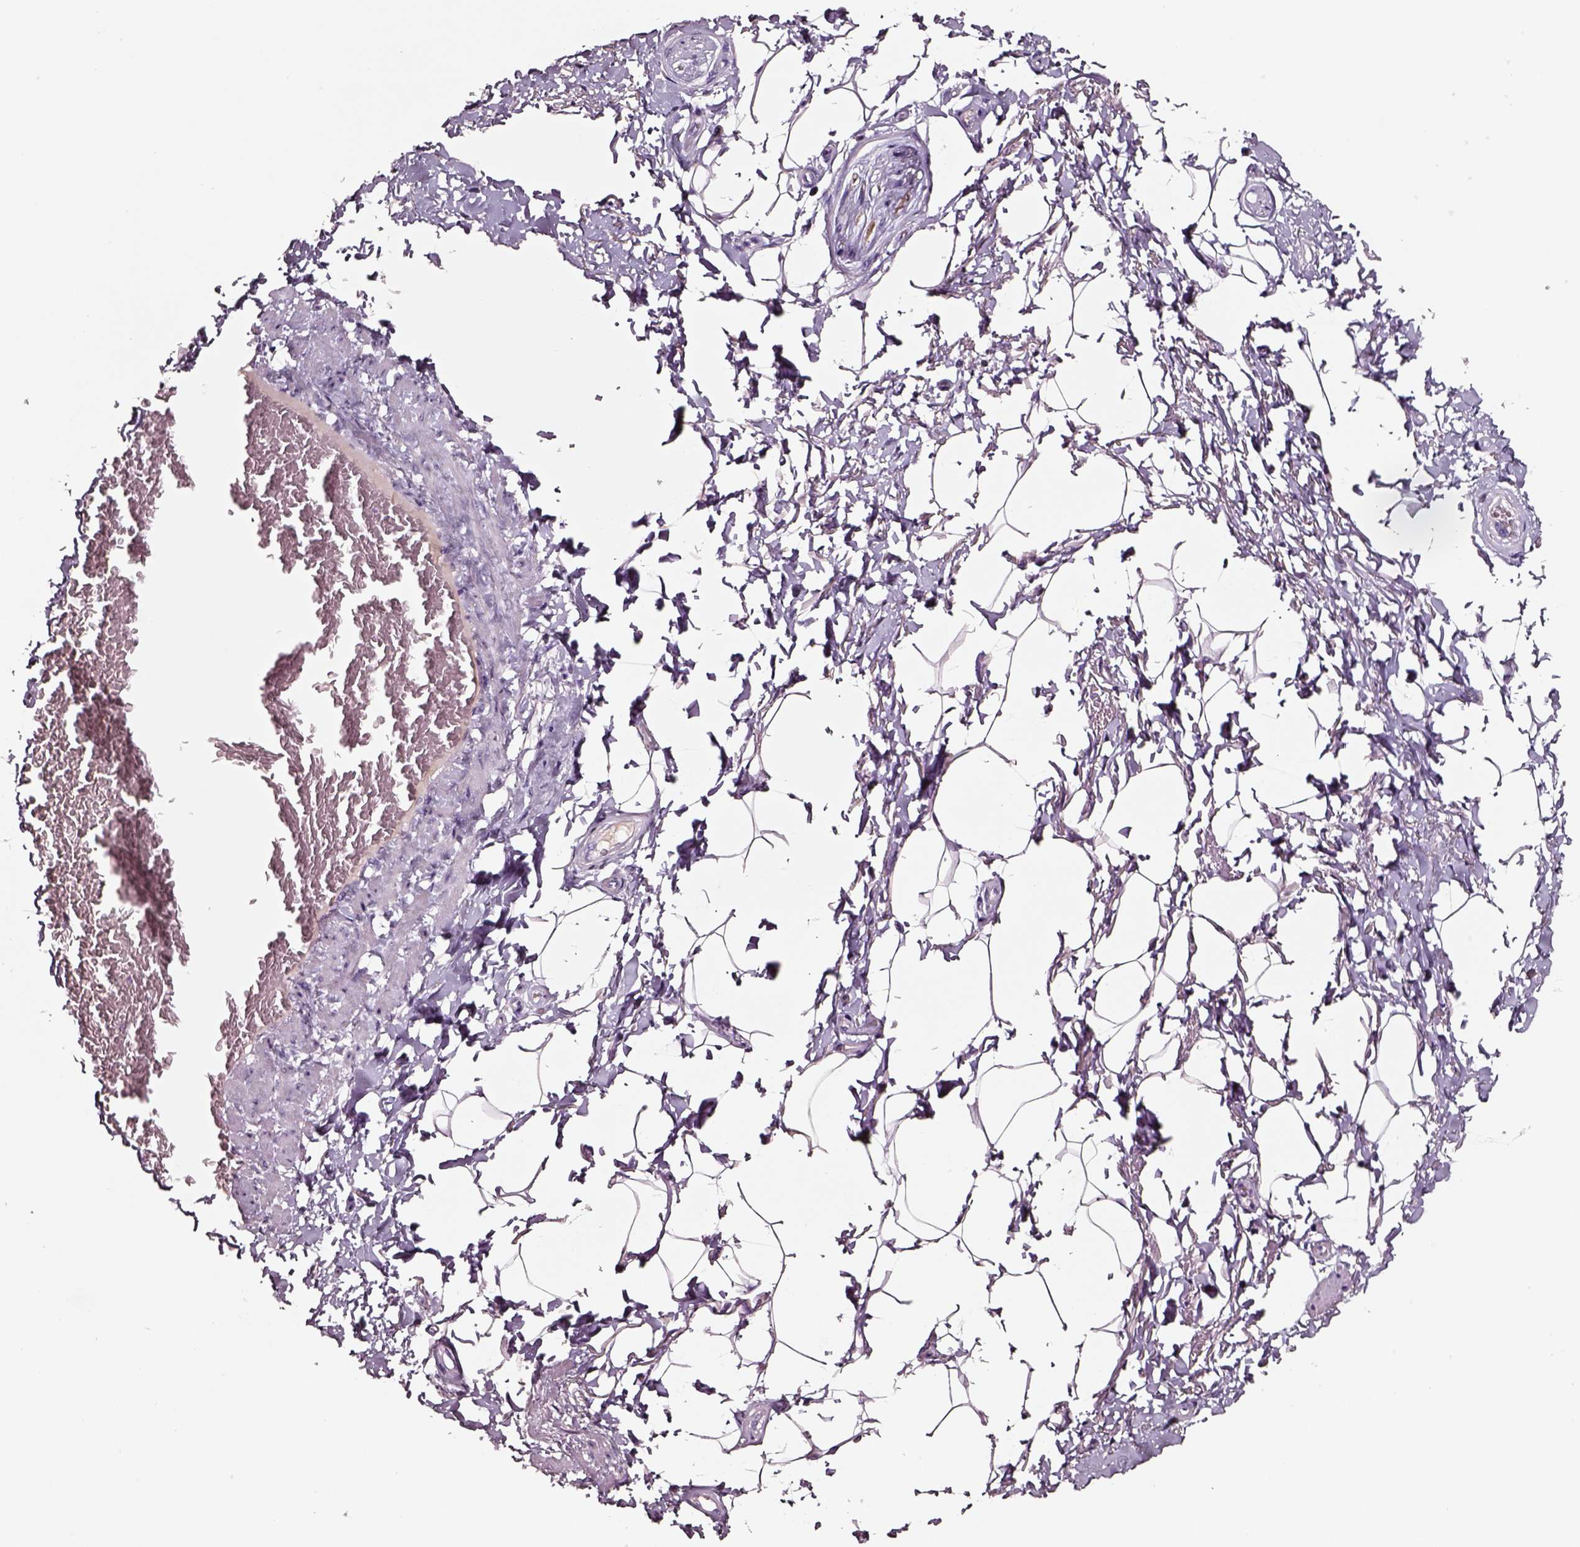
{"staining": {"intensity": "negative", "quantity": "none", "location": "none"}, "tissue": "adipose tissue", "cell_type": "Adipocytes", "image_type": "normal", "snomed": [{"axis": "morphology", "description": "Normal tissue, NOS"}, {"axis": "topography", "description": "Peripheral nerve tissue"}], "caption": "IHC of normal adipose tissue demonstrates no expression in adipocytes.", "gene": "SMIM17", "patient": {"sex": "male", "age": 51}}